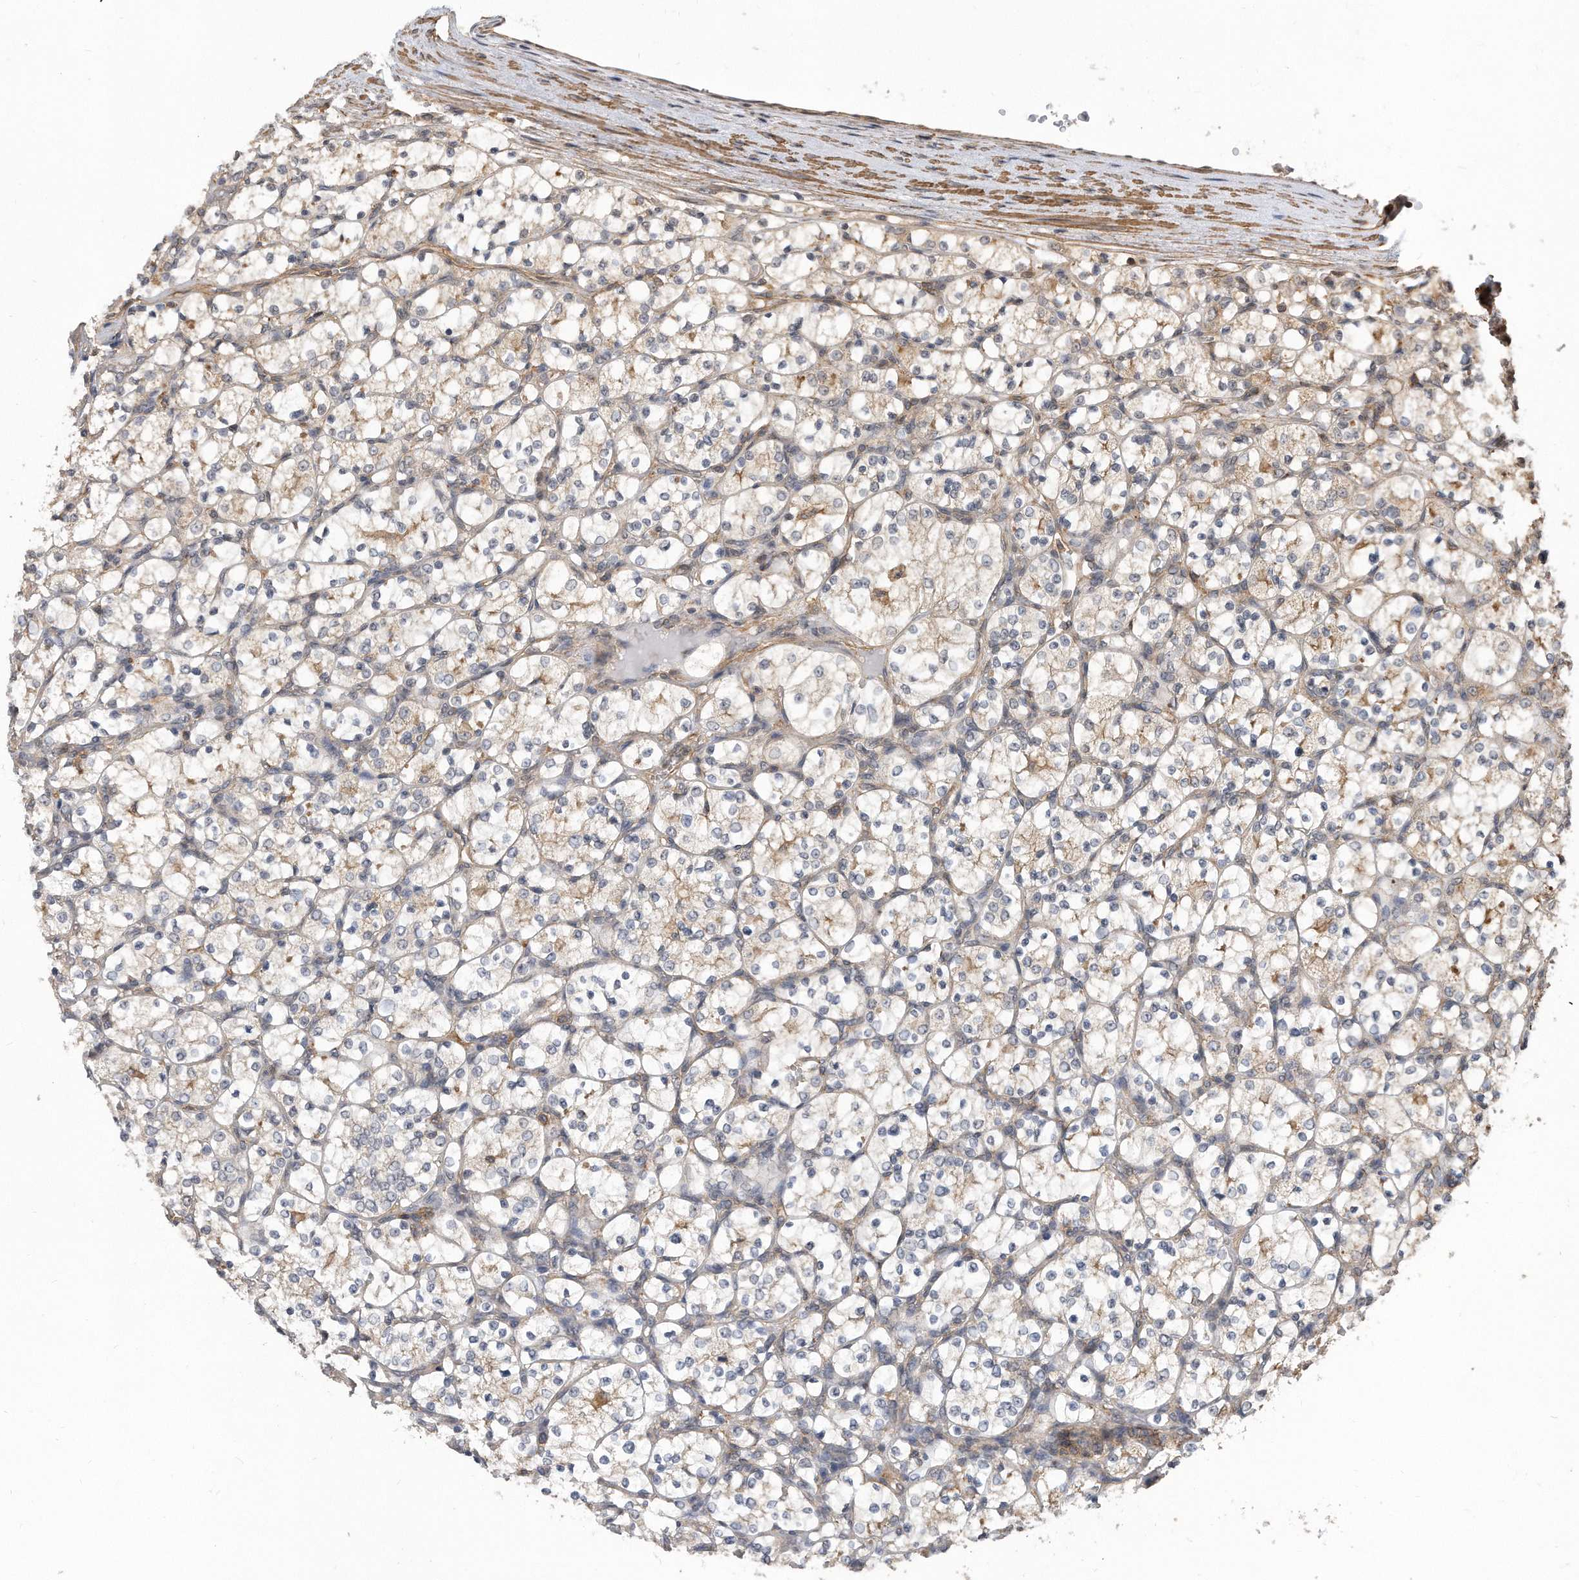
{"staining": {"intensity": "weak", "quantity": ">75%", "location": "cytoplasmic/membranous"}, "tissue": "renal cancer", "cell_type": "Tumor cells", "image_type": "cancer", "snomed": [{"axis": "morphology", "description": "Adenocarcinoma, NOS"}, {"axis": "topography", "description": "Kidney"}], "caption": "Immunohistochemistry micrograph of neoplastic tissue: renal cancer (adenocarcinoma) stained using immunohistochemistry (IHC) exhibits low levels of weak protein expression localized specifically in the cytoplasmic/membranous of tumor cells, appearing as a cytoplasmic/membranous brown color.", "gene": "TCP1", "patient": {"sex": "female", "age": 69}}